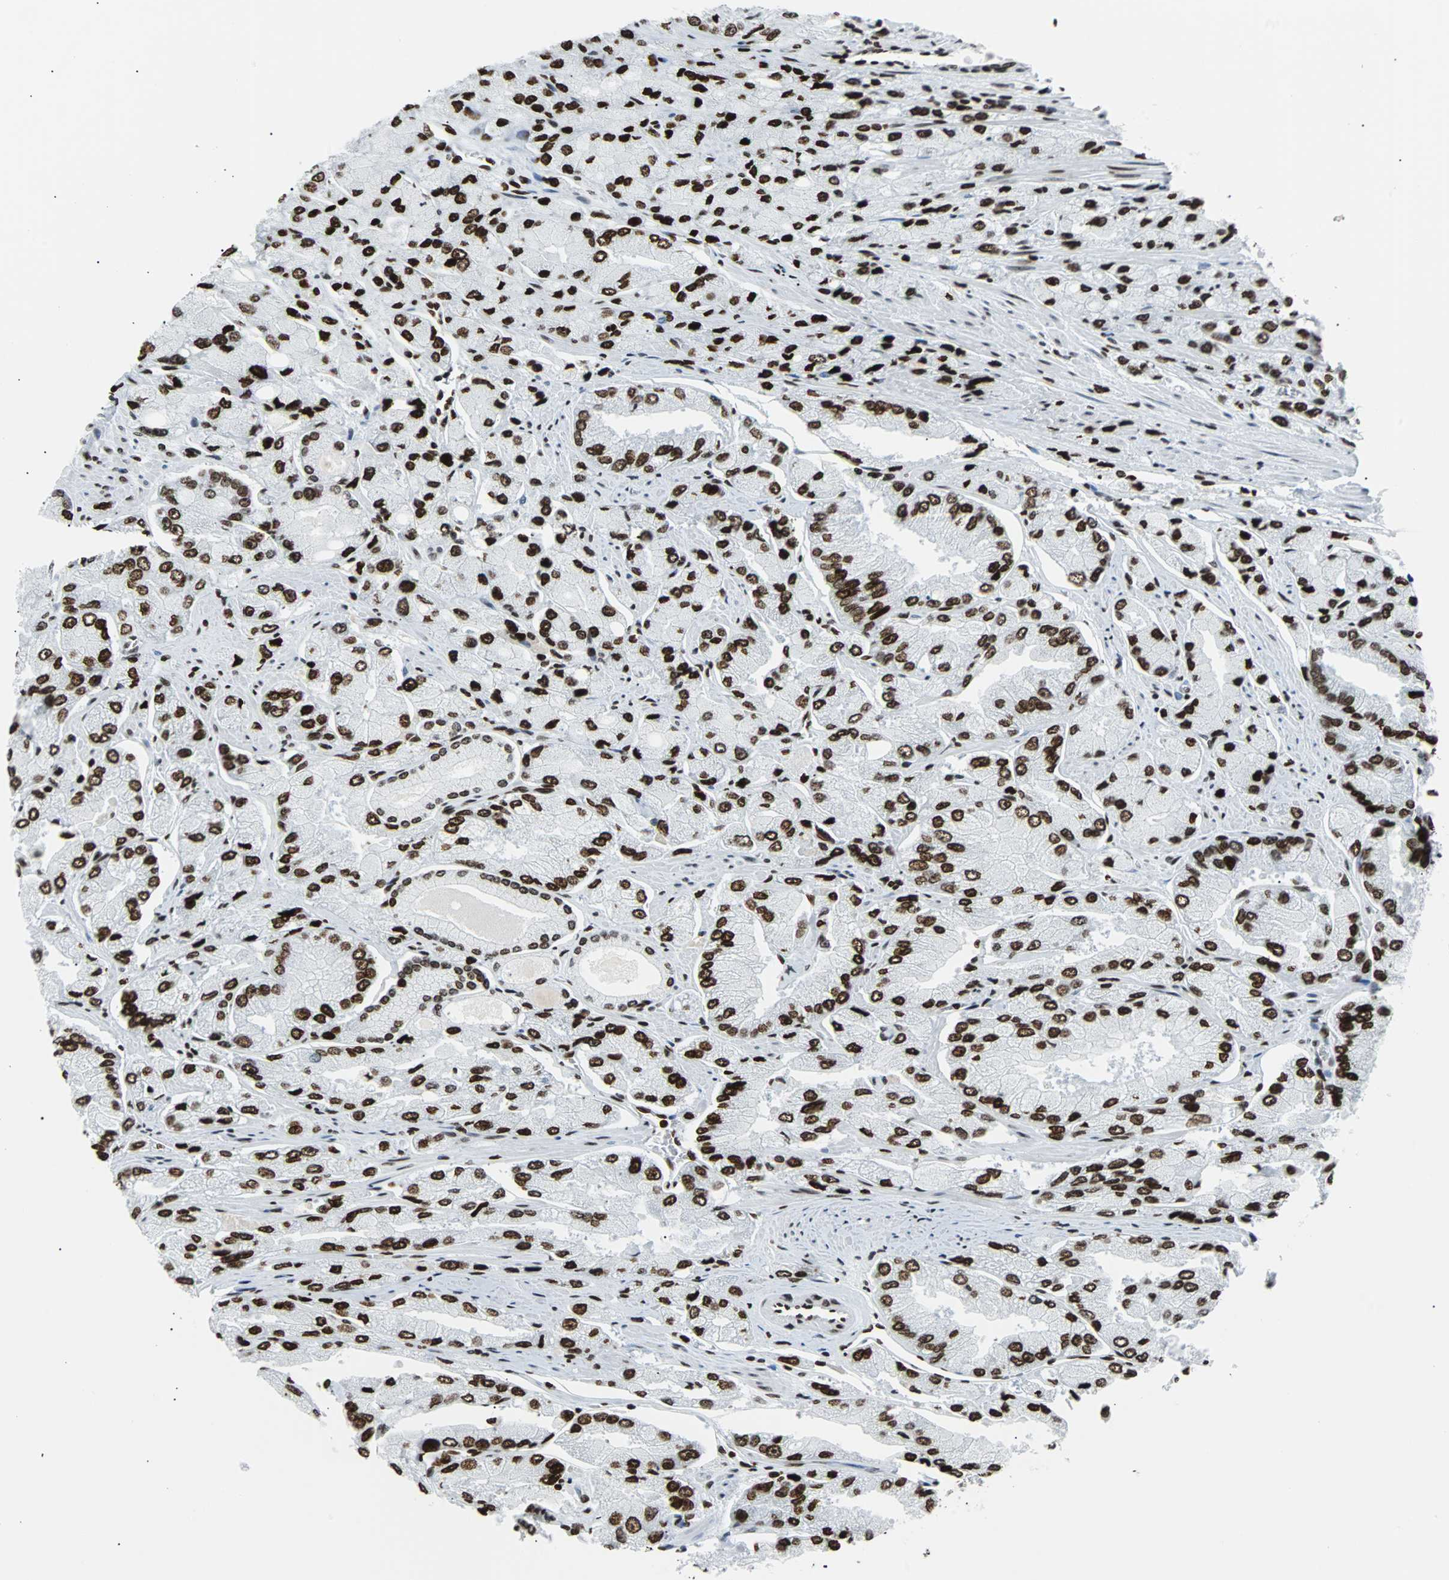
{"staining": {"intensity": "strong", "quantity": ">75%", "location": "nuclear"}, "tissue": "prostate cancer", "cell_type": "Tumor cells", "image_type": "cancer", "snomed": [{"axis": "morphology", "description": "Adenocarcinoma, High grade"}, {"axis": "topography", "description": "Prostate"}], "caption": "This is an image of immunohistochemistry staining of prostate cancer, which shows strong positivity in the nuclear of tumor cells.", "gene": "ZNF131", "patient": {"sex": "male", "age": 58}}